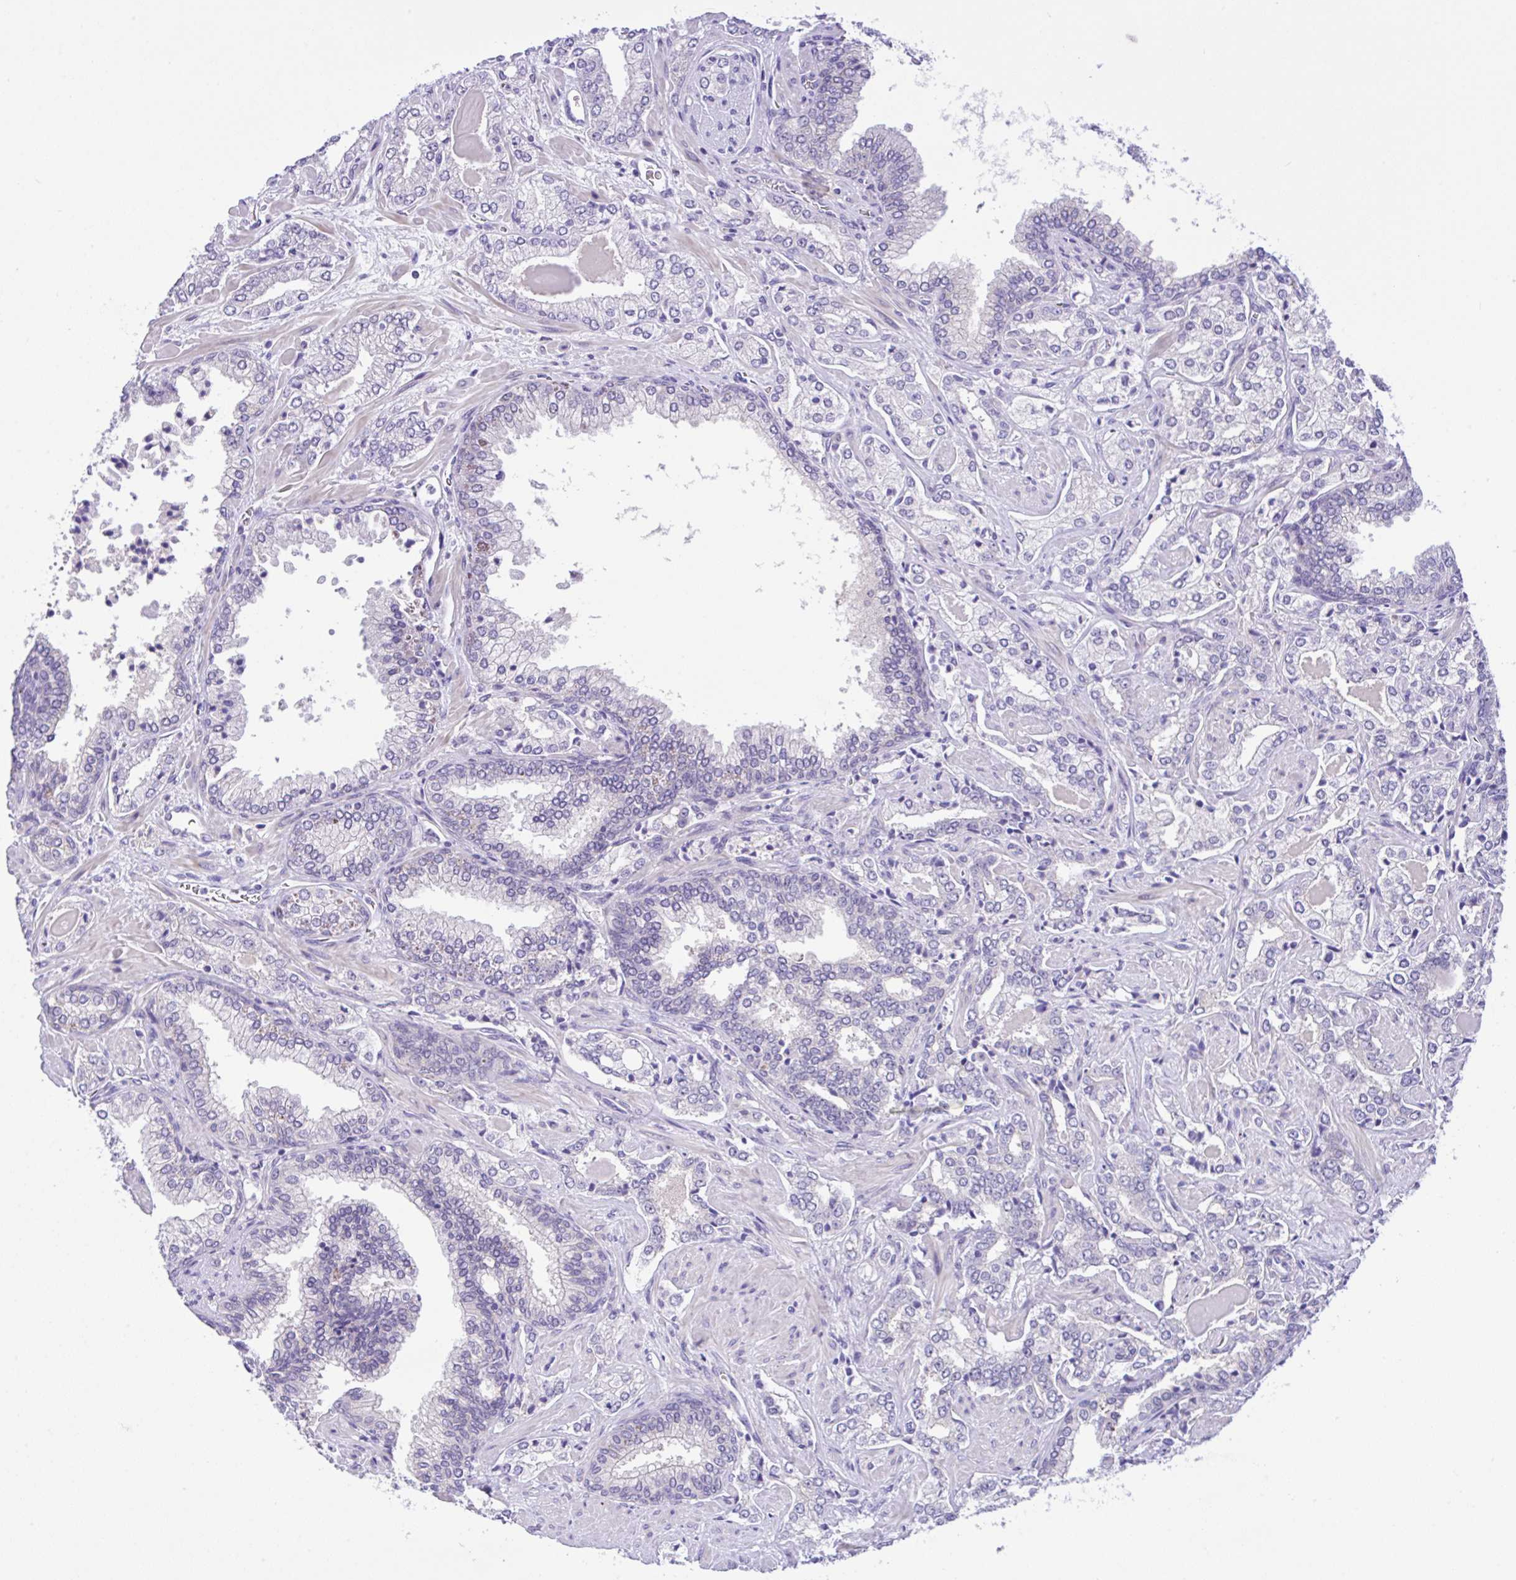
{"staining": {"intensity": "negative", "quantity": "none", "location": "none"}, "tissue": "prostate cancer", "cell_type": "Tumor cells", "image_type": "cancer", "snomed": [{"axis": "morphology", "description": "Adenocarcinoma, High grade"}, {"axis": "topography", "description": "Prostate"}], "caption": "High magnification brightfield microscopy of prostate adenocarcinoma (high-grade) stained with DAB (brown) and counterstained with hematoxylin (blue): tumor cells show no significant expression.", "gene": "ANO4", "patient": {"sex": "male", "age": 60}}